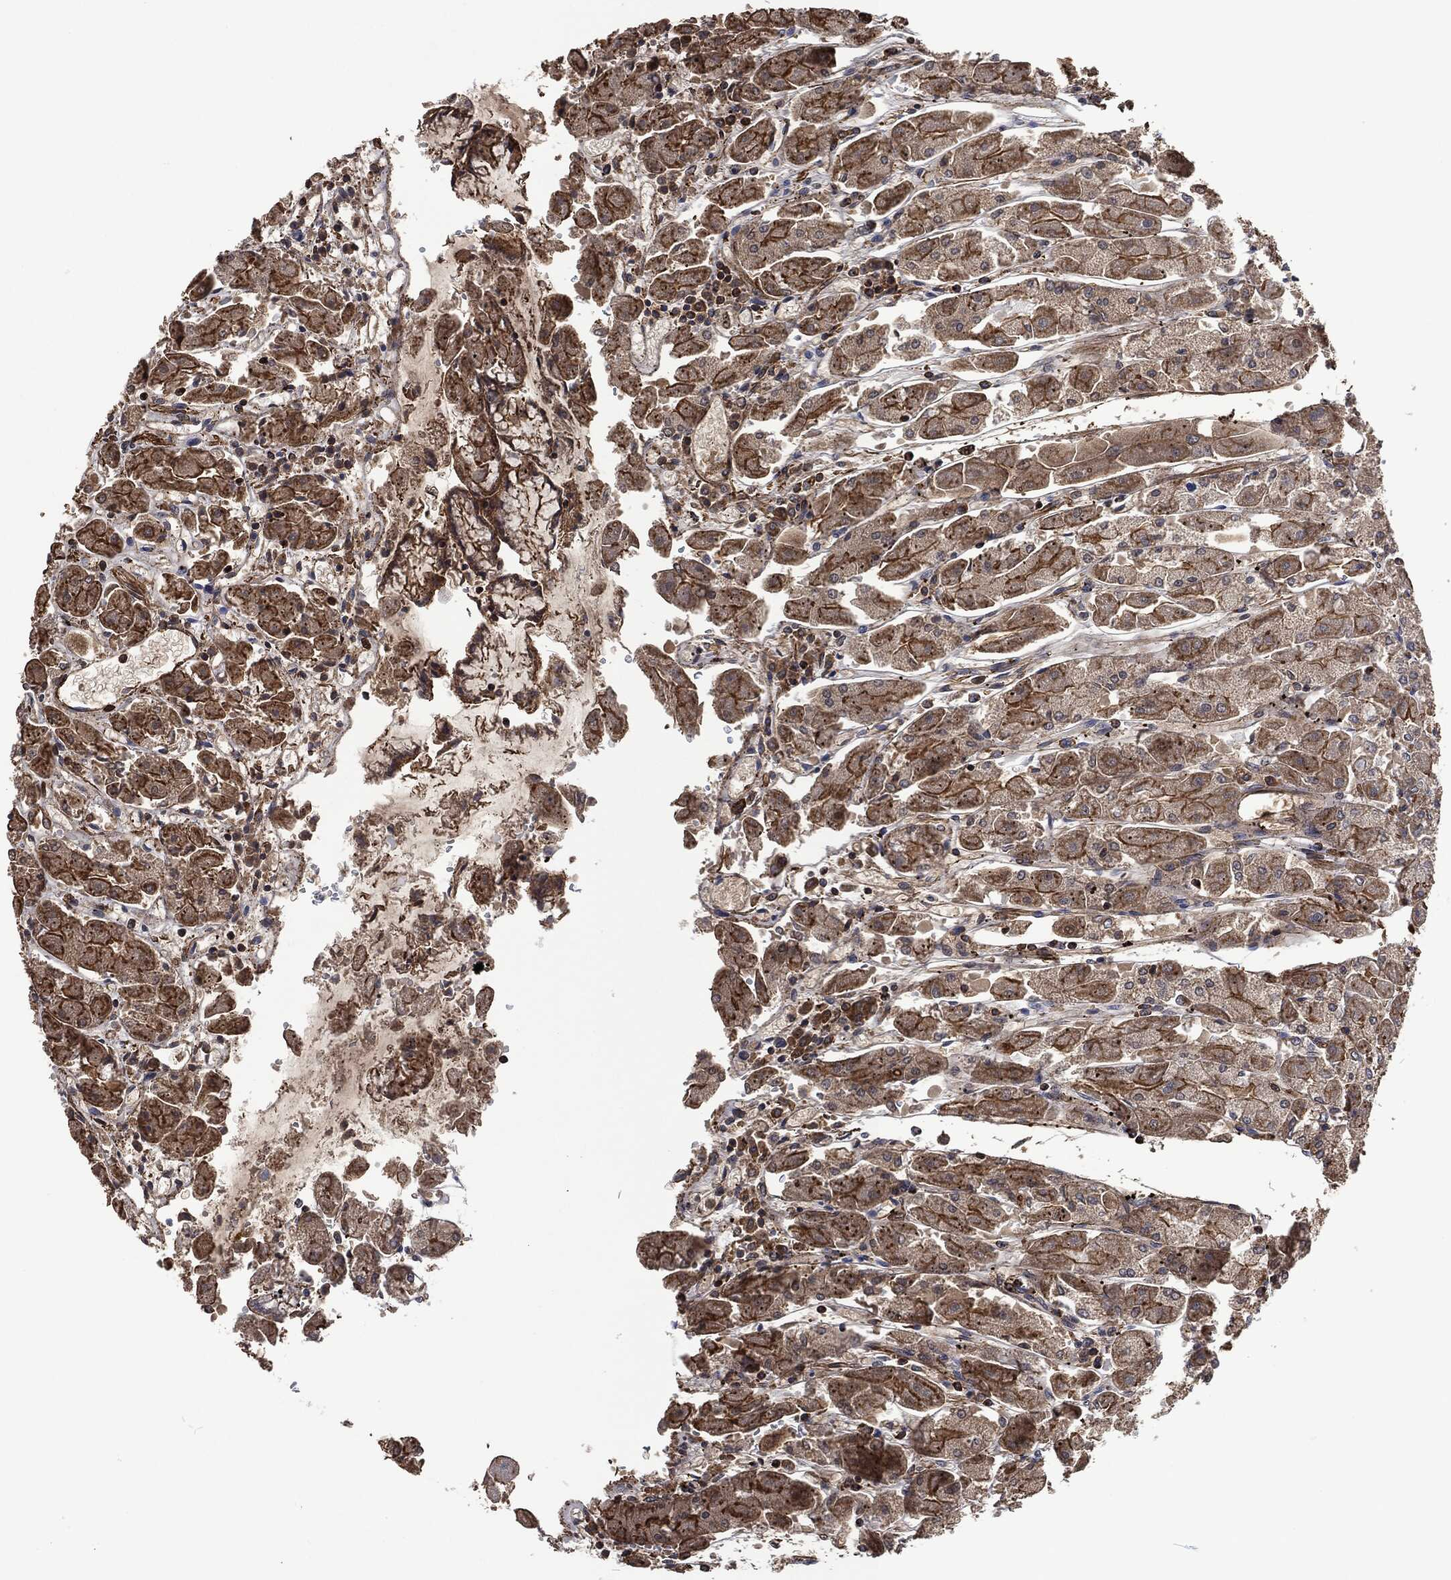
{"staining": {"intensity": "moderate", "quantity": "25%-75%", "location": "cytoplasmic/membranous"}, "tissue": "stomach", "cell_type": "Glandular cells", "image_type": "normal", "snomed": [{"axis": "morphology", "description": "Normal tissue, NOS"}, {"axis": "topography", "description": "Stomach"}], "caption": "Protein expression analysis of unremarkable stomach shows moderate cytoplasmic/membranous expression in approximately 25%-75% of glandular cells.", "gene": "LGALS9", "patient": {"sex": "male", "age": 70}}